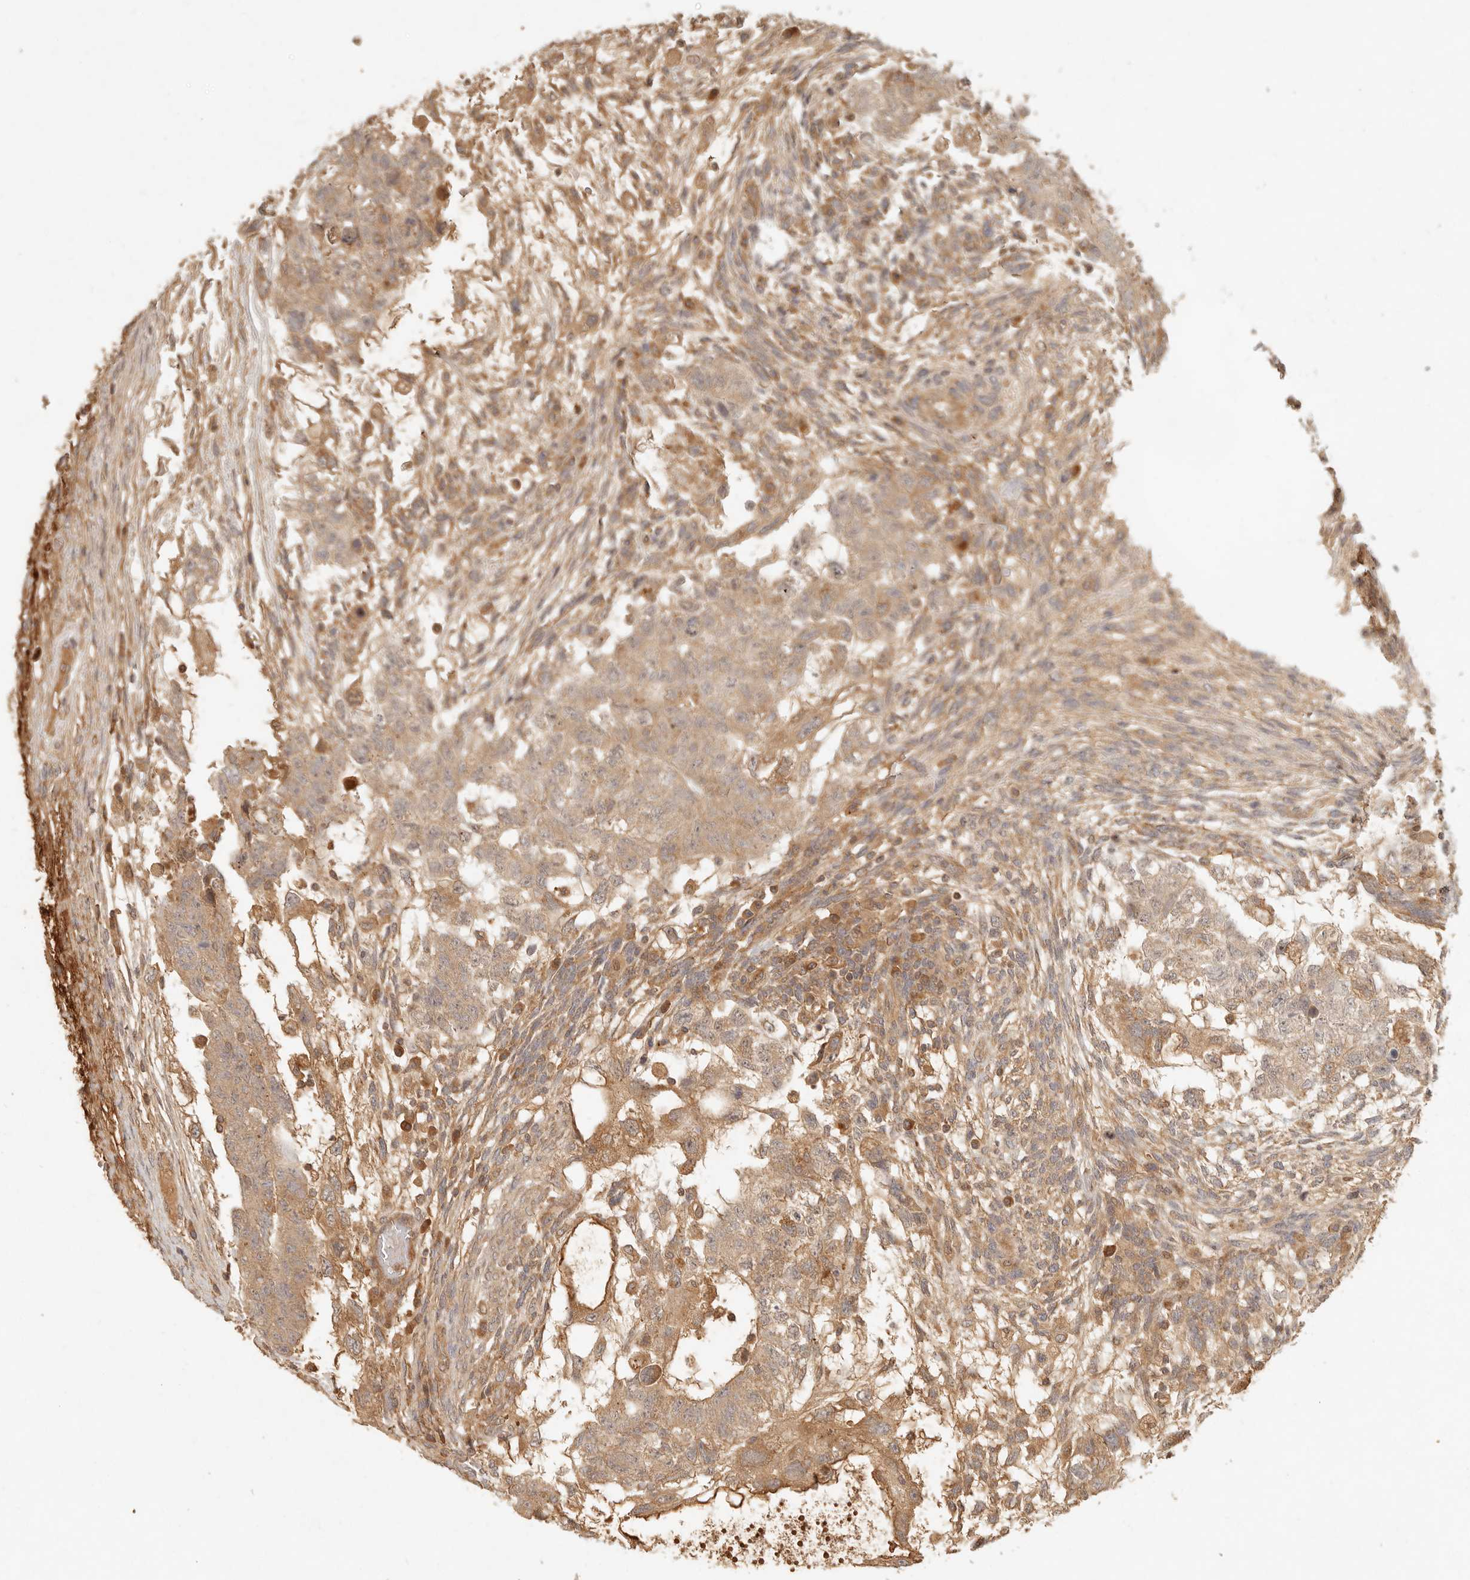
{"staining": {"intensity": "moderate", "quantity": ">75%", "location": "cytoplasmic/membranous"}, "tissue": "testis cancer", "cell_type": "Tumor cells", "image_type": "cancer", "snomed": [{"axis": "morphology", "description": "Normal tissue, NOS"}, {"axis": "morphology", "description": "Carcinoma, Embryonal, NOS"}, {"axis": "topography", "description": "Testis"}], "caption": "Human testis cancer (embryonal carcinoma) stained for a protein (brown) reveals moderate cytoplasmic/membranous positive staining in about >75% of tumor cells.", "gene": "ANKRD61", "patient": {"sex": "male", "age": 36}}